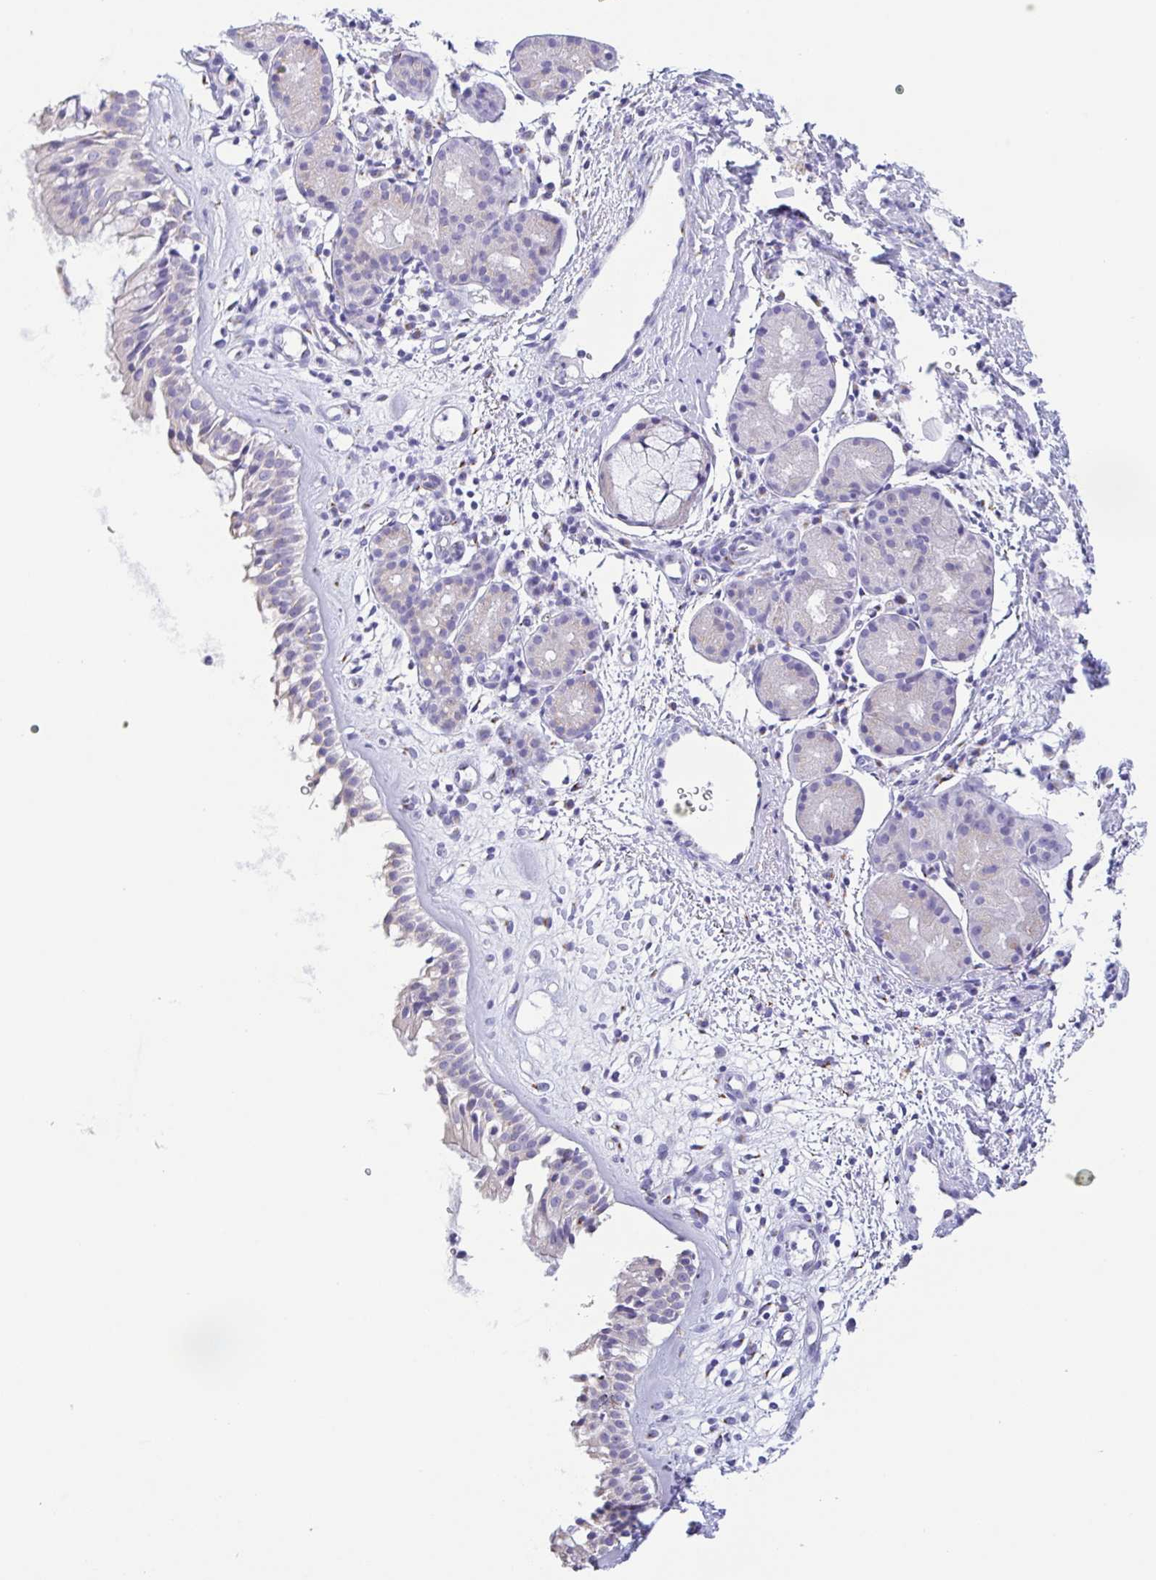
{"staining": {"intensity": "negative", "quantity": "none", "location": "none"}, "tissue": "nasopharynx", "cell_type": "Respiratory epithelial cells", "image_type": "normal", "snomed": [{"axis": "morphology", "description": "Normal tissue, NOS"}, {"axis": "topography", "description": "Nasopharynx"}], "caption": "This micrograph is of unremarkable nasopharynx stained with IHC to label a protein in brown with the nuclei are counter-stained blue. There is no staining in respiratory epithelial cells.", "gene": "SULT1B1", "patient": {"sex": "male", "age": 65}}